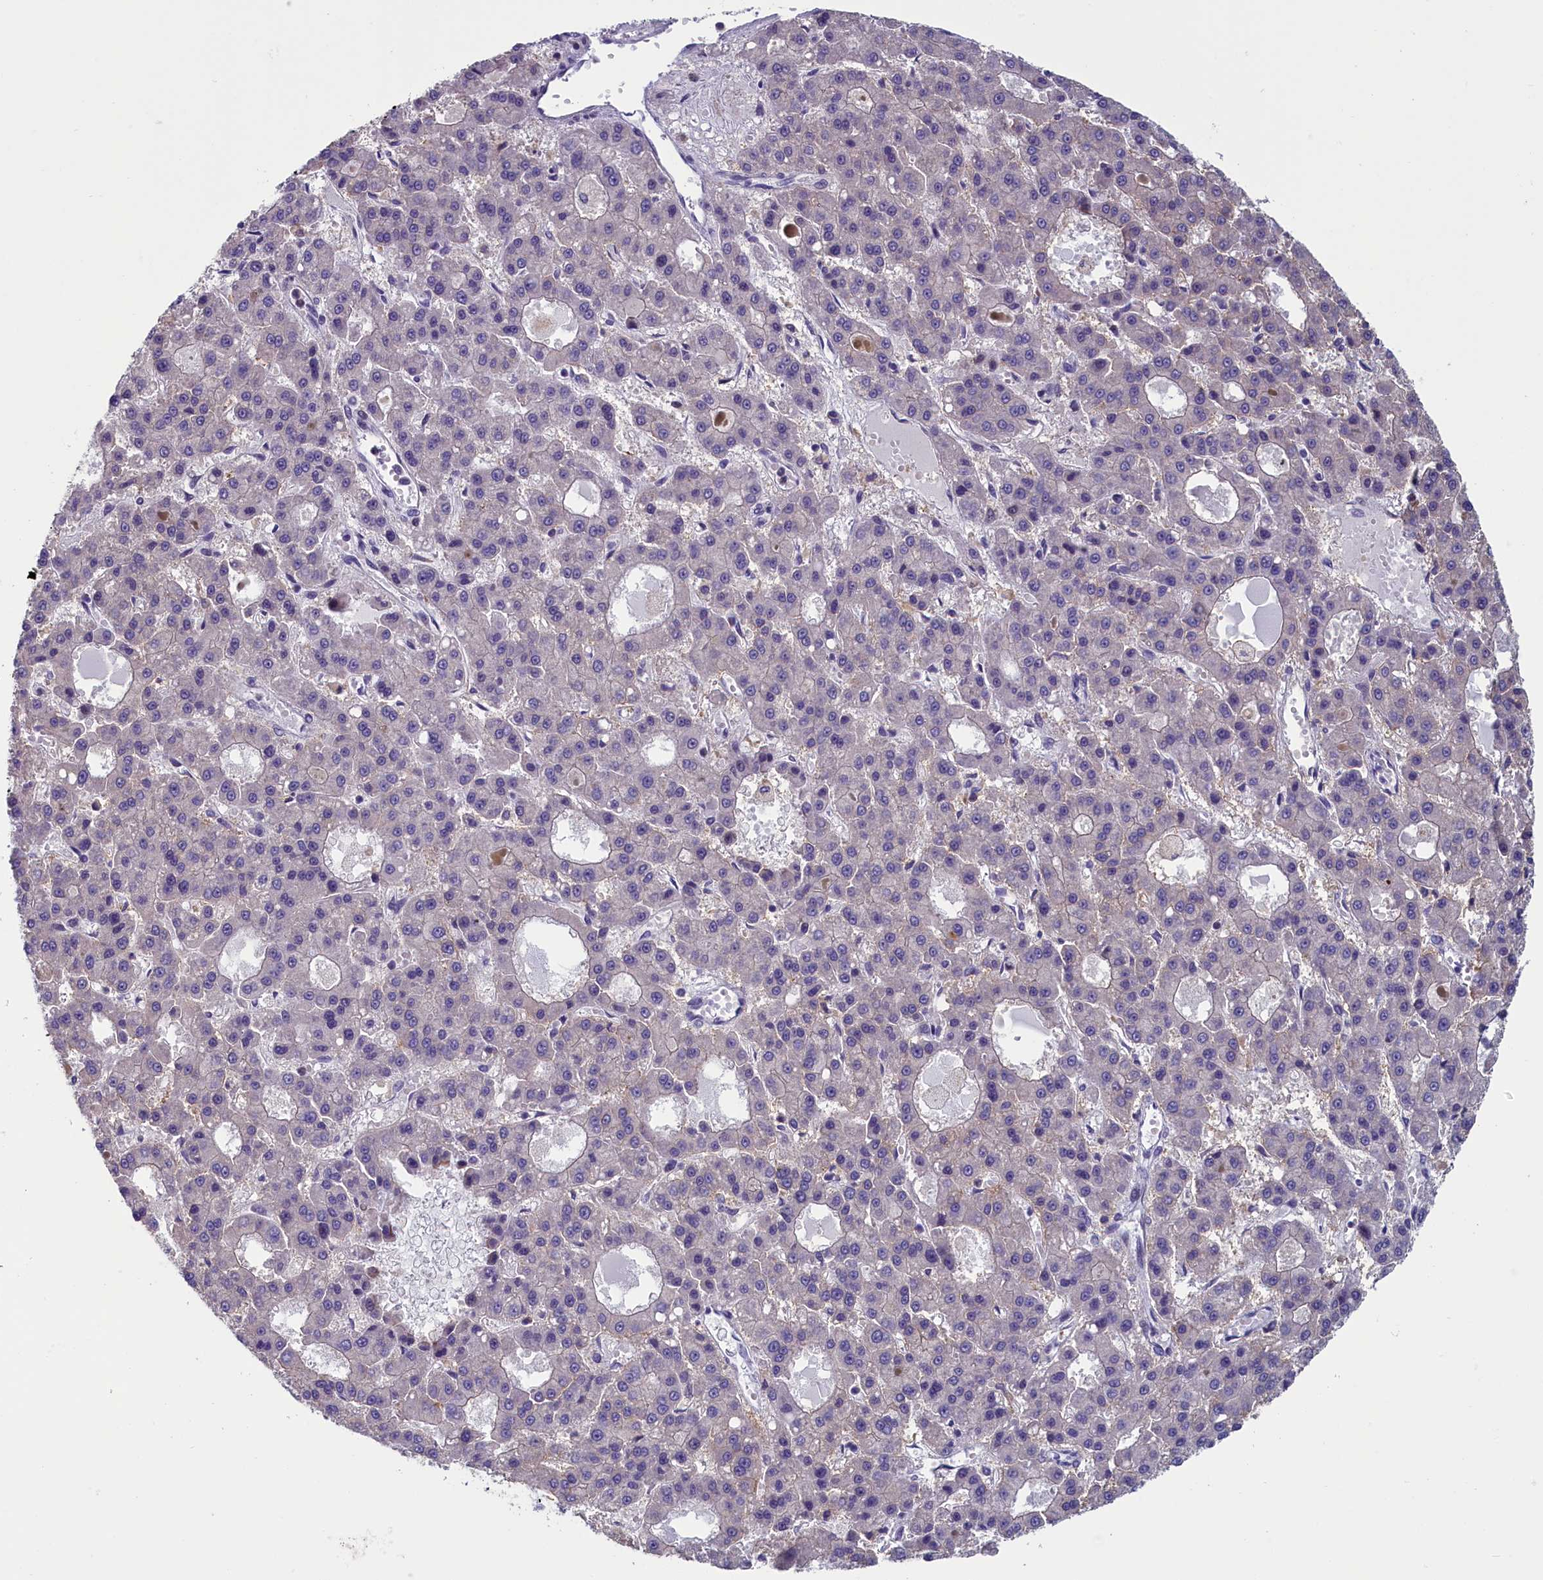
{"staining": {"intensity": "negative", "quantity": "none", "location": "none"}, "tissue": "liver cancer", "cell_type": "Tumor cells", "image_type": "cancer", "snomed": [{"axis": "morphology", "description": "Carcinoma, Hepatocellular, NOS"}, {"axis": "topography", "description": "Liver"}], "caption": "This is a histopathology image of immunohistochemistry (IHC) staining of liver hepatocellular carcinoma, which shows no expression in tumor cells. Nuclei are stained in blue.", "gene": "ANKRD39", "patient": {"sex": "male", "age": 70}}